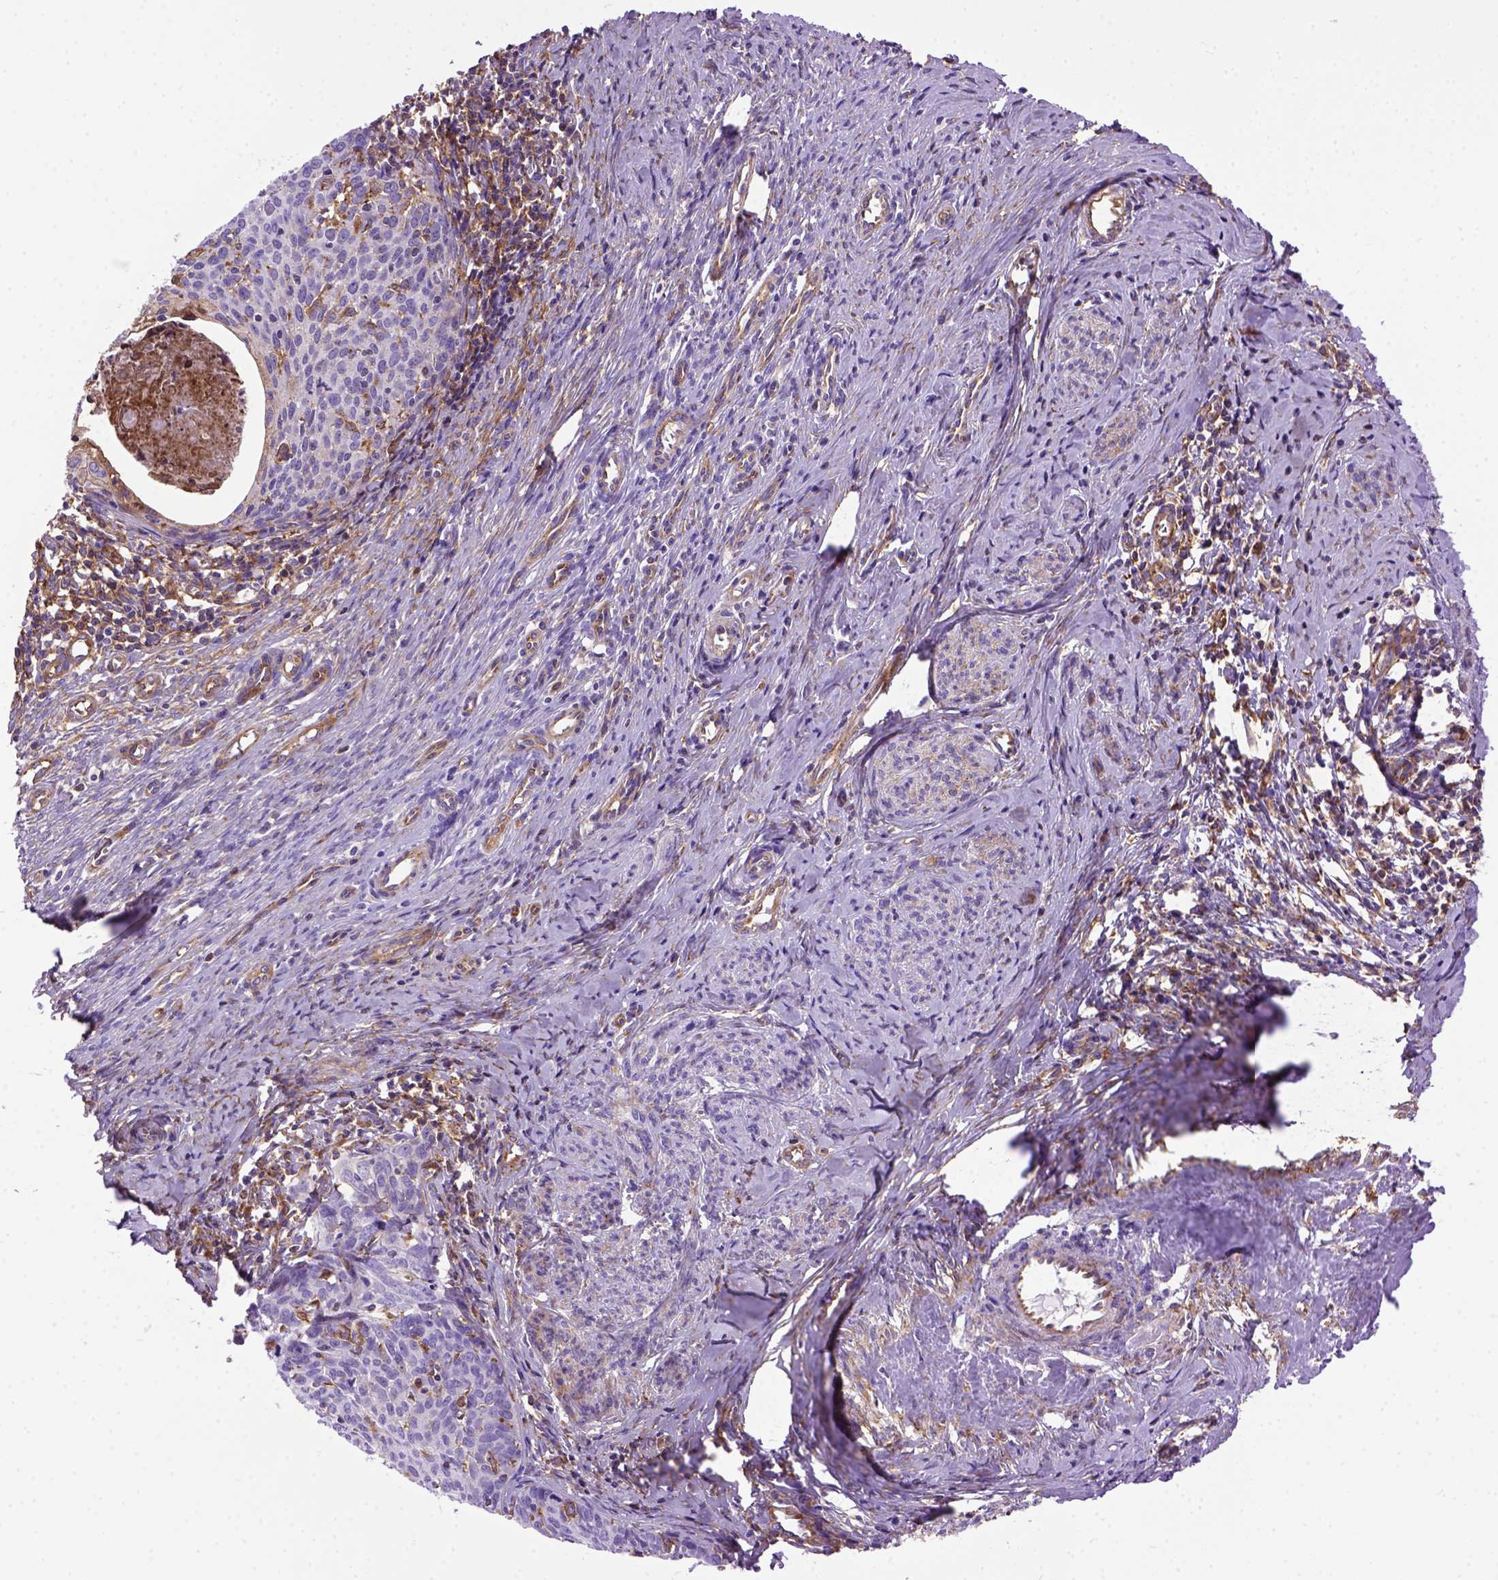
{"staining": {"intensity": "negative", "quantity": "none", "location": "none"}, "tissue": "cervical cancer", "cell_type": "Tumor cells", "image_type": "cancer", "snomed": [{"axis": "morphology", "description": "Squamous cell carcinoma, NOS"}, {"axis": "topography", "description": "Cervix"}], "caption": "Tumor cells show no significant positivity in cervical squamous cell carcinoma.", "gene": "MVP", "patient": {"sex": "female", "age": 62}}